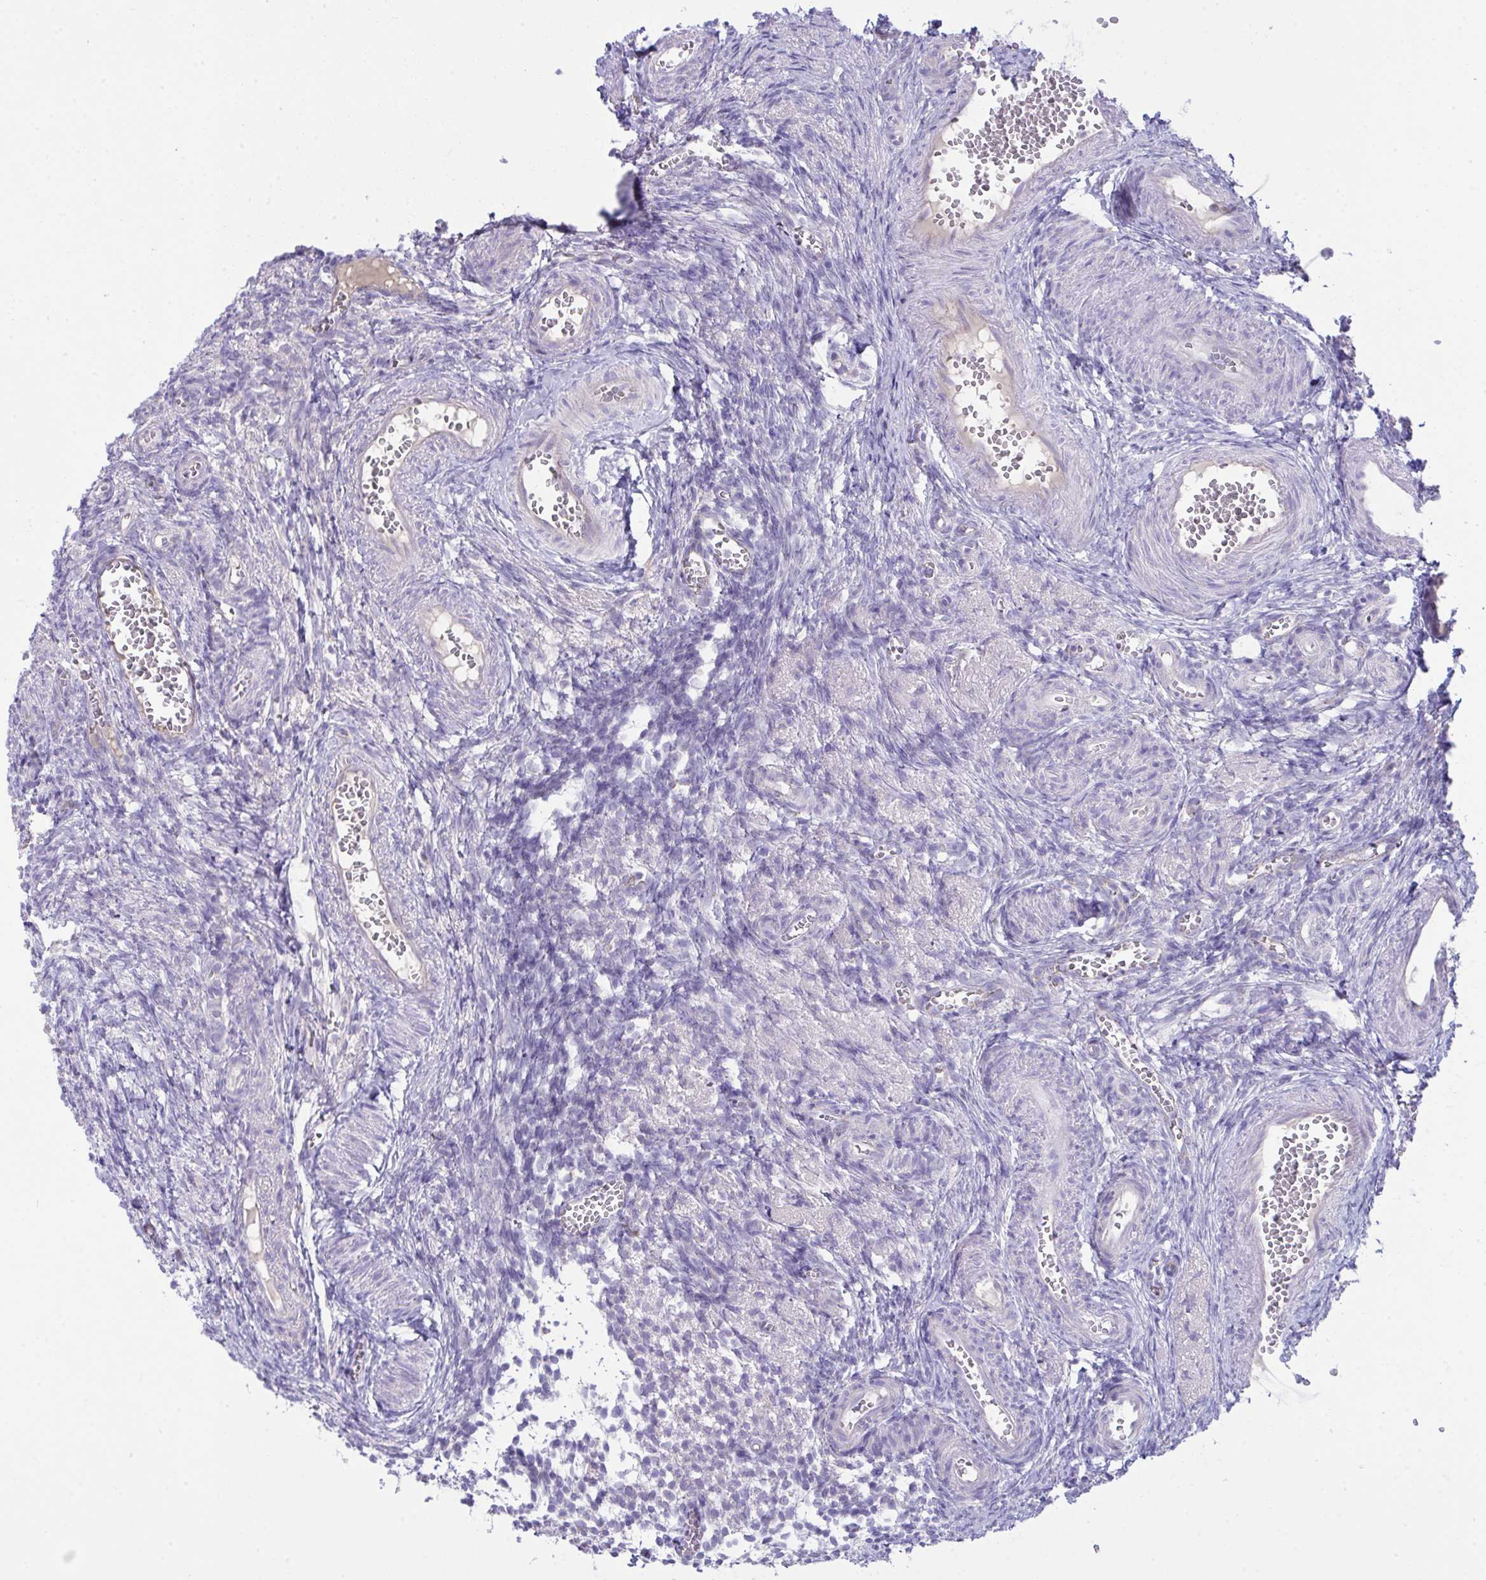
{"staining": {"intensity": "negative", "quantity": "none", "location": "none"}, "tissue": "ovary", "cell_type": "Ovarian stroma cells", "image_type": "normal", "snomed": [{"axis": "morphology", "description": "Normal tissue, NOS"}, {"axis": "topography", "description": "Ovary"}], "caption": "An immunohistochemistry (IHC) micrograph of normal ovary is shown. There is no staining in ovarian stroma cells of ovary.", "gene": "PLA2G12B", "patient": {"sex": "female", "age": 41}}